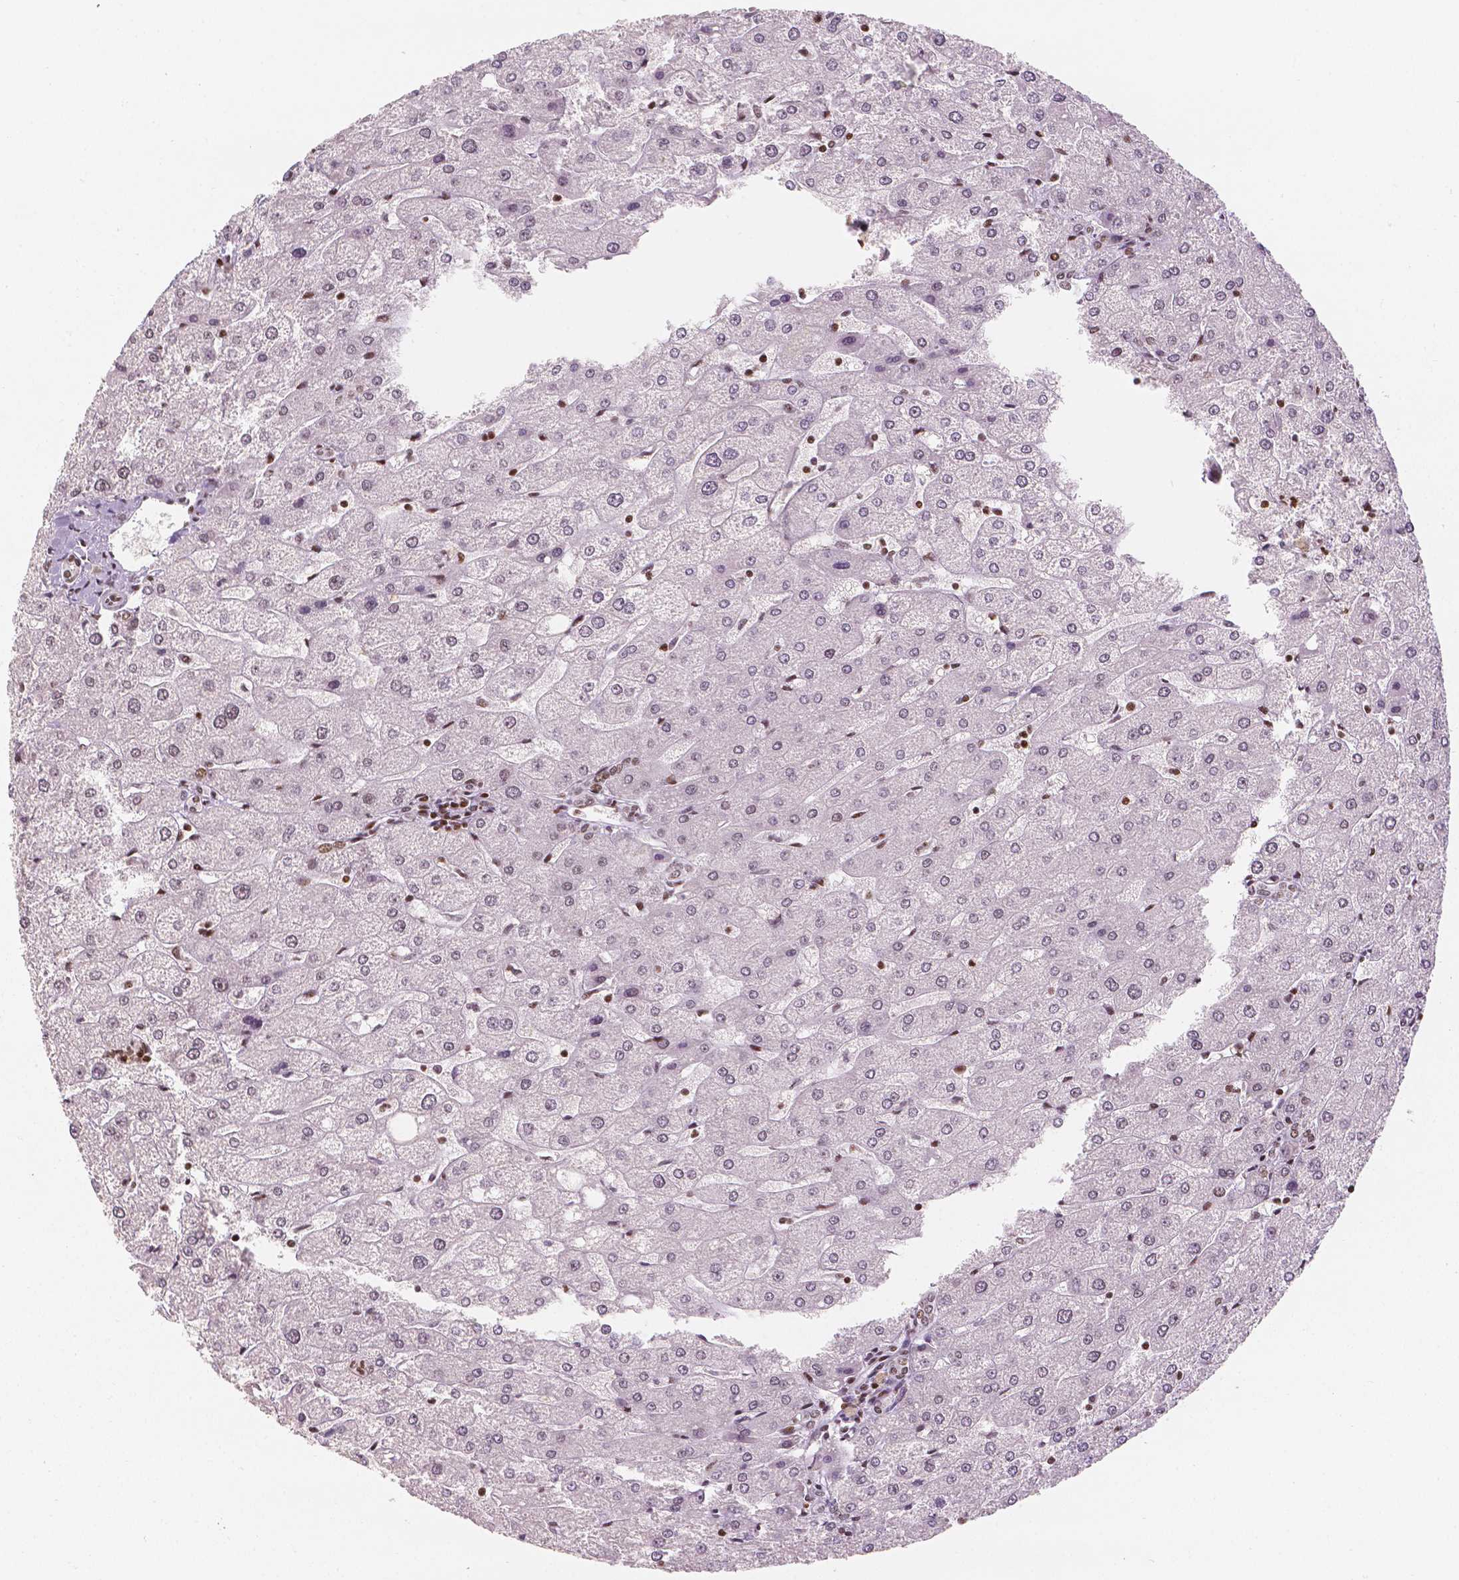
{"staining": {"intensity": "moderate", "quantity": ">75%", "location": "nuclear"}, "tissue": "liver", "cell_type": "Cholangiocytes", "image_type": "normal", "snomed": [{"axis": "morphology", "description": "Normal tissue, NOS"}, {"axis": "topography", "description": "Liver"}], "caption": "Immunohistochemistry (IHC) image of benign human liver stained for a protein (brown), which exhibits medium levels of moderate nuclear positivity in approximately >75% of cholangiocytes.", "gene": "HDAC1", "patient": {"sex": "male", "age": 67}}